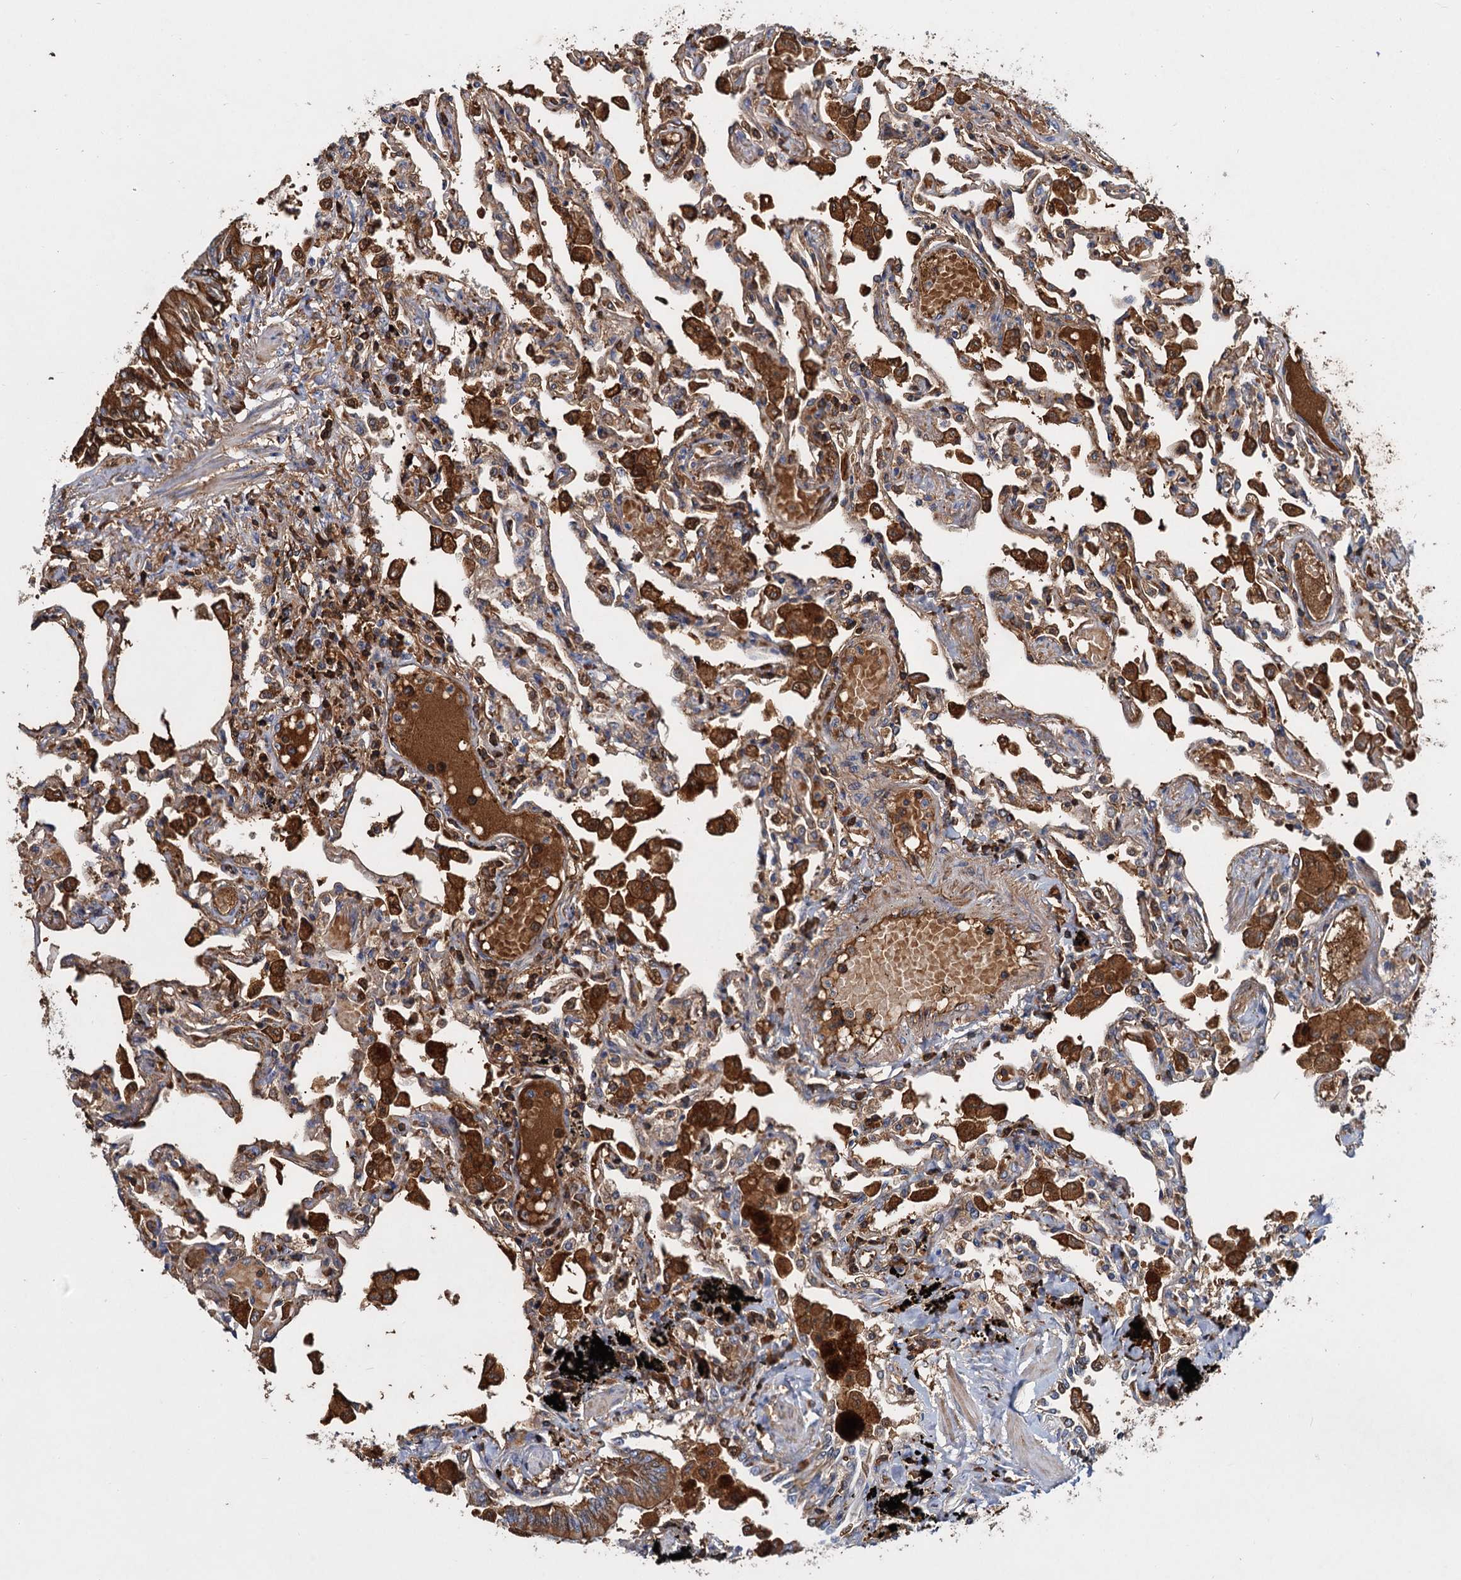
{"staining": {"intensity": "moderate", "quantity": "25%-75%", "location": "cytoplasmic/membranous"}, "tissue": "lung", "cell_type": "Alveolar cells", "image_type": "normal", "snomed": [{"axis": "morphology", "description": "Normal tissue, NOS"}, {"axis": "topography", "description": "Bronchus"}, {"axis": "topography", "description": "Lung"}], "caption": "IHC (DAB (3,3'-diaminobenzidine)) staining of unremarkable lung reveals moderate cytoplasmic/membranous protein staining in approximately 25%-75% of alveolar cells. (DAB (3,3'-diaminobenzidine) = brown stain, brightfield microscopy at high magnification).", "gene": "CHRD", "patient": {"sex": "female", "age": 49}}